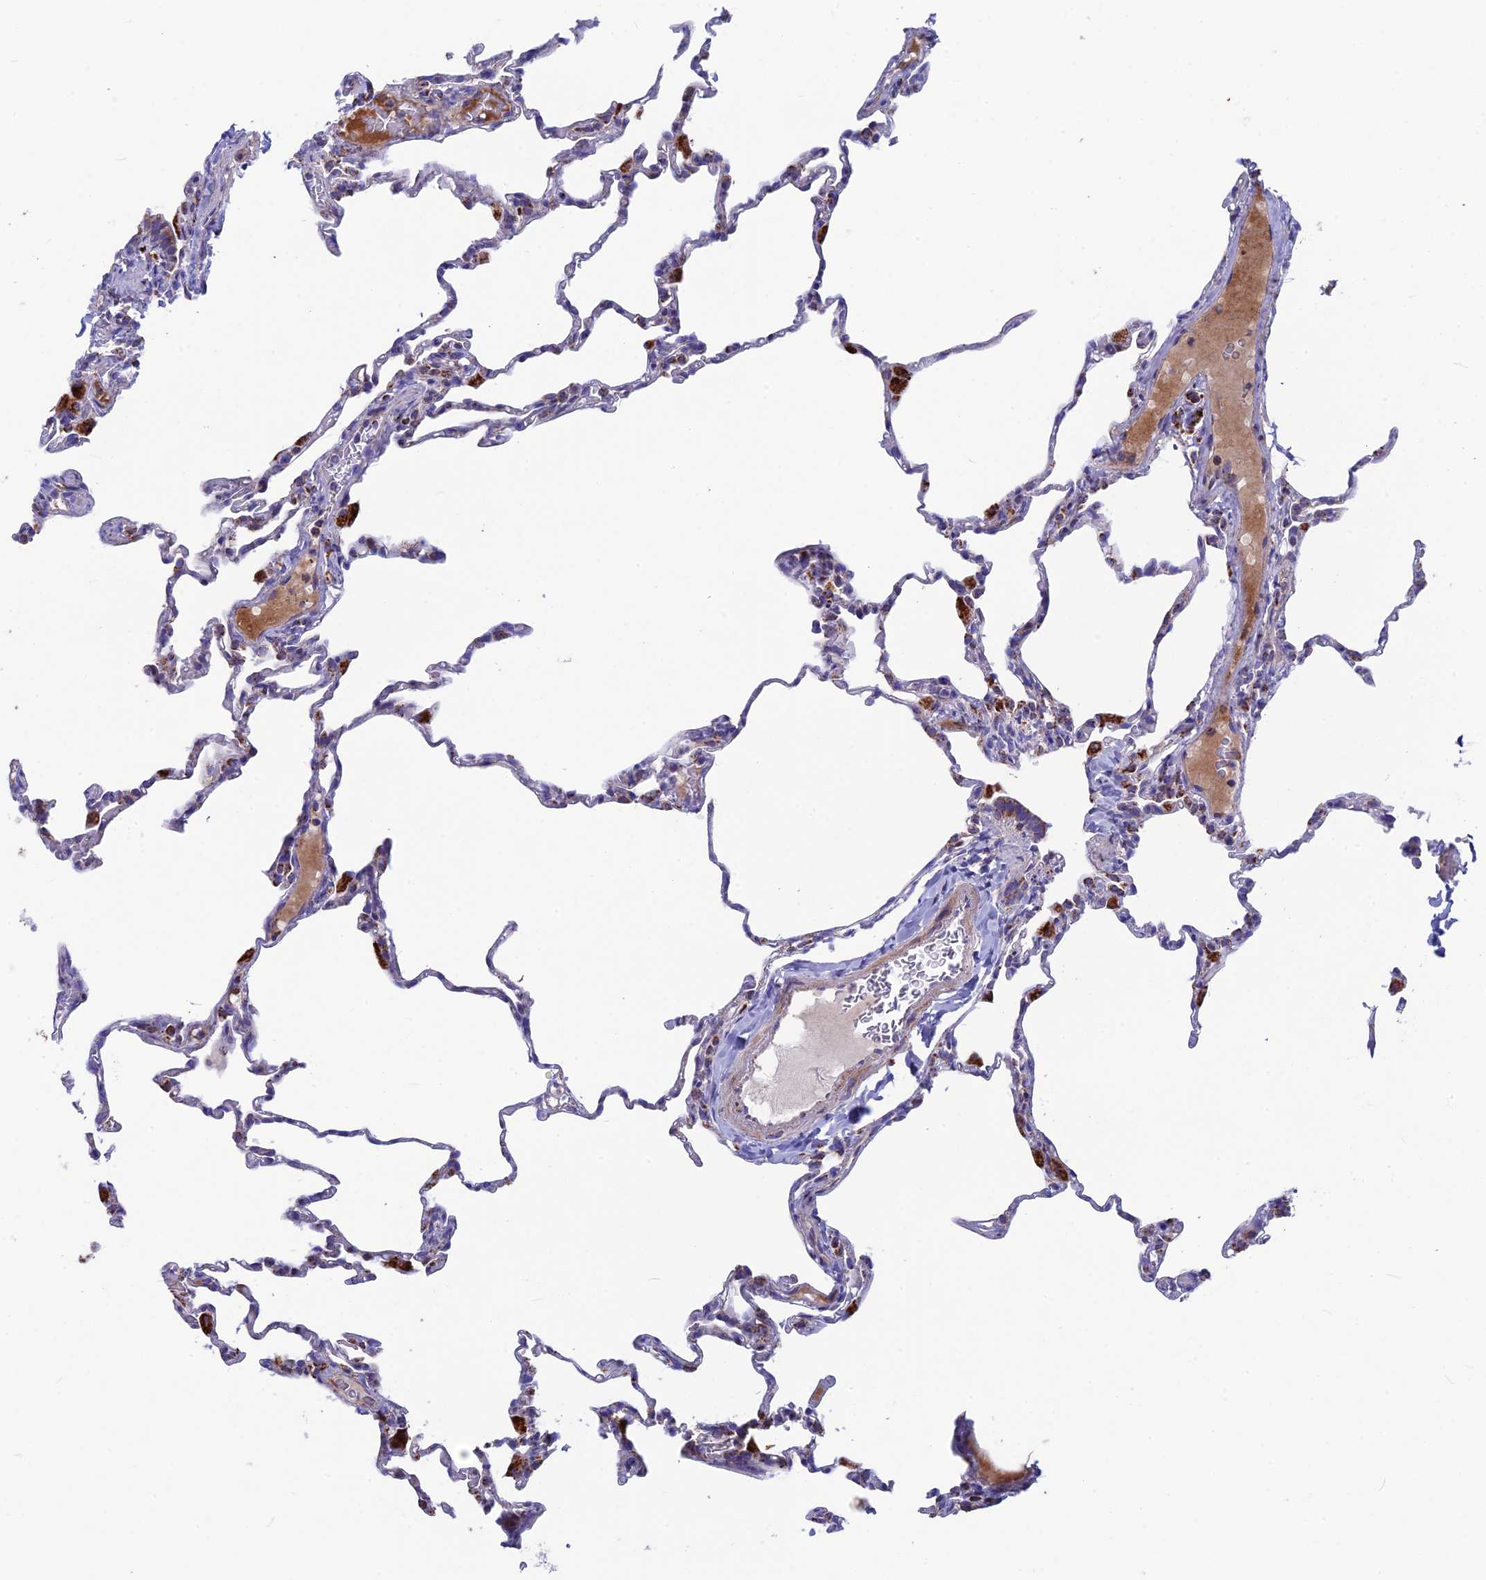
{"staining": {"intensity": "moderate", "quantity": "<25%", "location": "cytoplasmic/membranous"}, "tissue": "lung", "cell_type": "Alveolar cells", "image_type": "normal", "snomed": [{"axis": "morphology", "description": "Normal tissue, NOS"}, {"axis": "topography", "description": "Lung"}], "caption": "Immunohistochemistry histopathology image of normal human lung stained for a protein (brown), which shows low levels of moderate cytoplasmic/membranous staining in about <25% of alveolar cells.", "gene": "CS", "patient": {"sex": "male", "age": 20}}